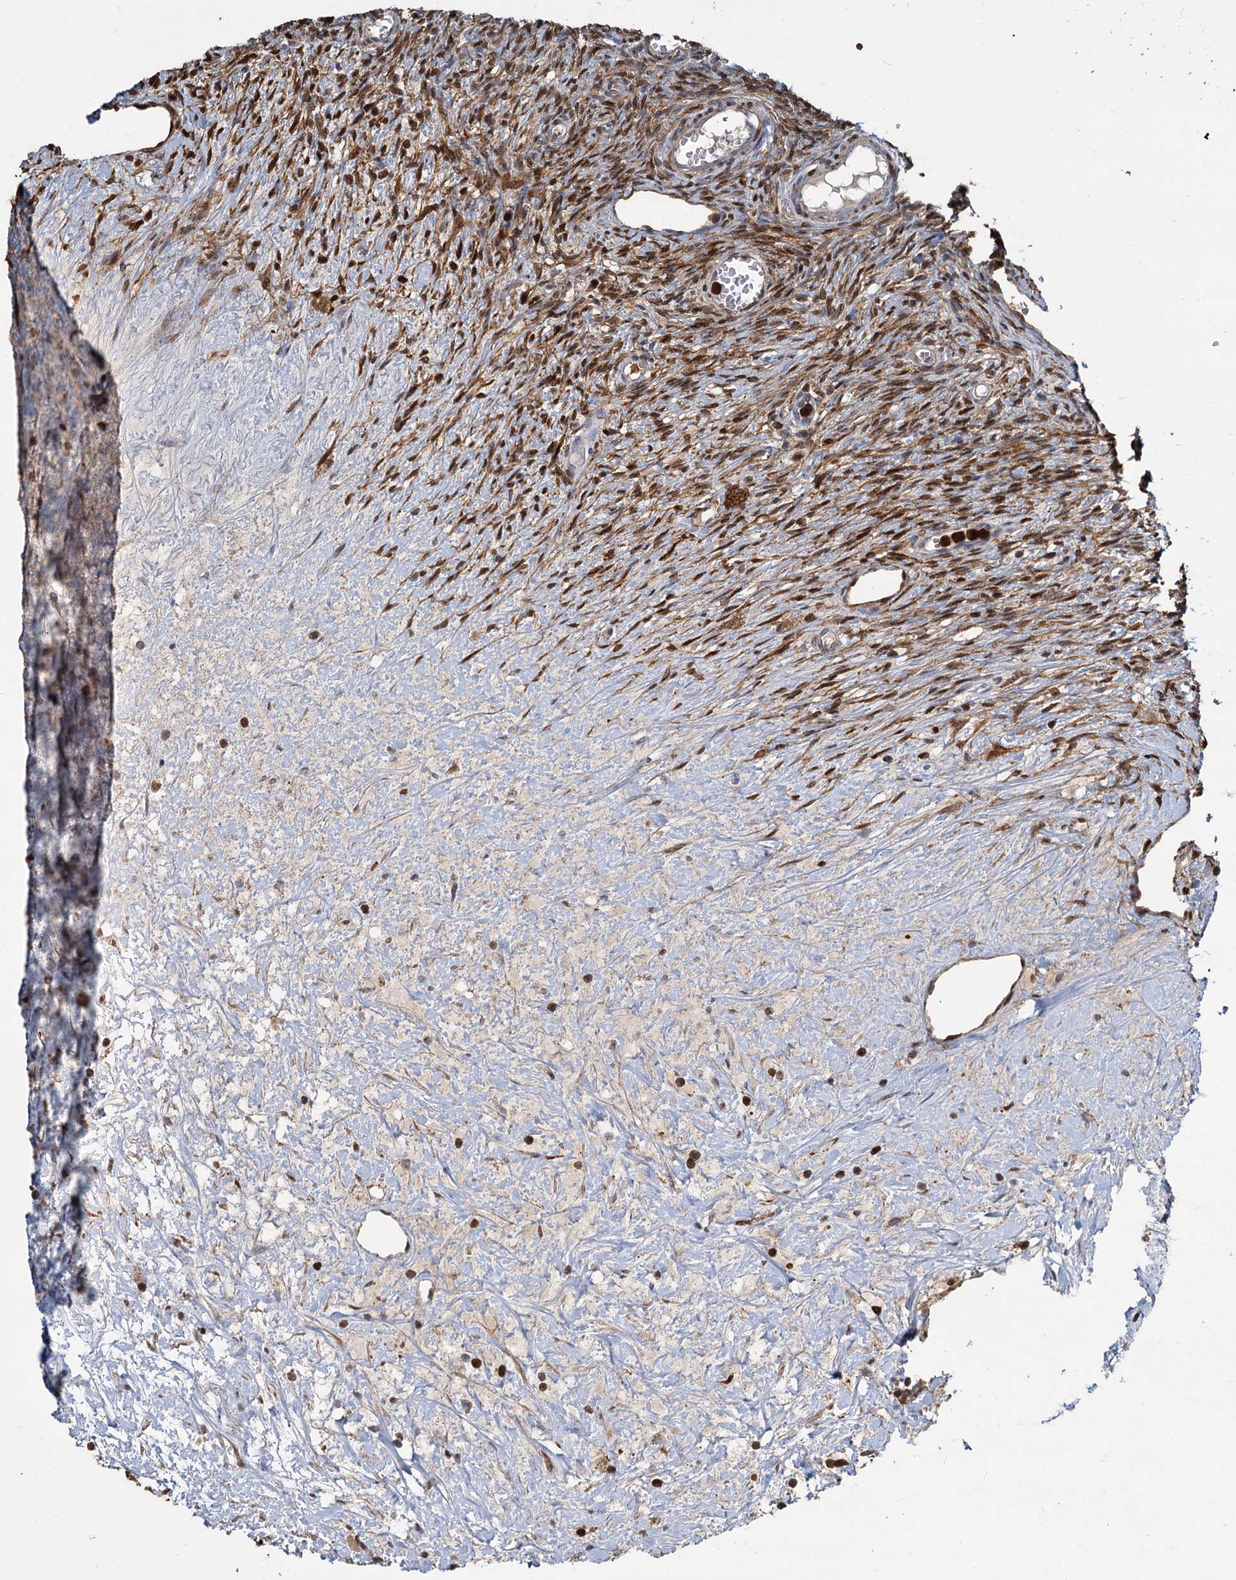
{"staining": {"intensity": "moderate", "quantity": ">75%", "location": "cytoplasmic/membranous,nuclear"}, "tissue": "ovary", "cell_type": "Ovarian stroma cells", "image_type": "normal", "snomed": [{"axis": "morphology", "description": "Normal tissue, NOS"}, {"axis": "topography", "description": "Ovary"}], "caption": "An immunohistochemistry (IHC) histopathology image of benign tissue is shown. Protein staining in brown labels moderate cytoplasmic/membranous,nuclear positivity in ovary within ovarian stroma cells.", "gene": "S100A6", "patient": {"sex": "female", "age": 44}}